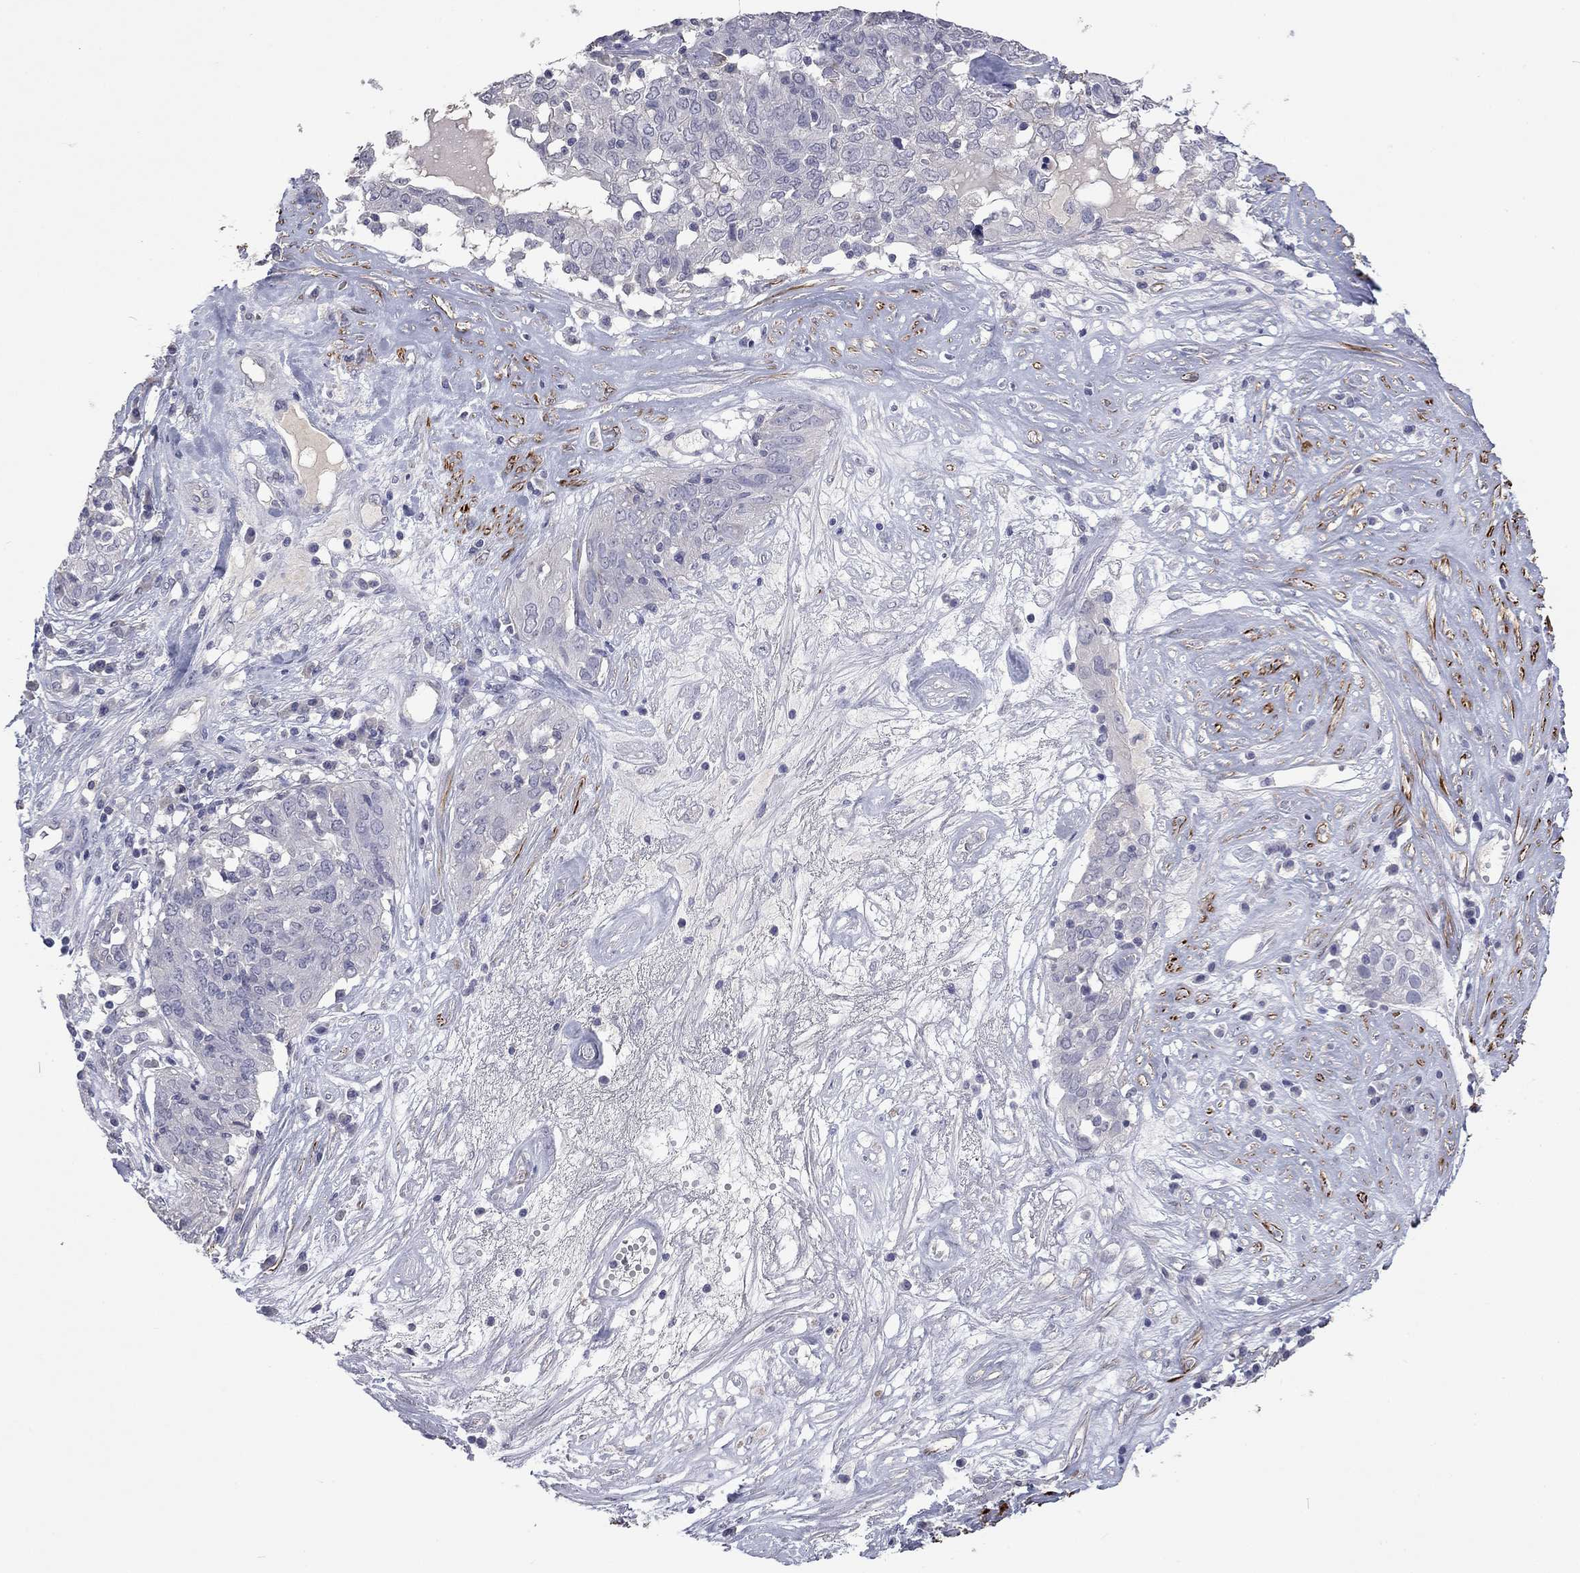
{"staining": {"intensity": "negative", "quantity": "none", "location": "none"}, "tissue": "ovarian cancer", "cell_type": "Tumor cells", "image_type": "cancer", "snomed": [{"axis": "morphology", "description": "Carcinoma, endometroid"}, {"axis": "topography", "description": "Ovary"}], "caption": "Histopathology image shows no protein staining in tumor cells of endometroid carcinoma (ovarian) tissue.", "gene": "IP6K3", "patient": {"sex": "female", "age": 50}}